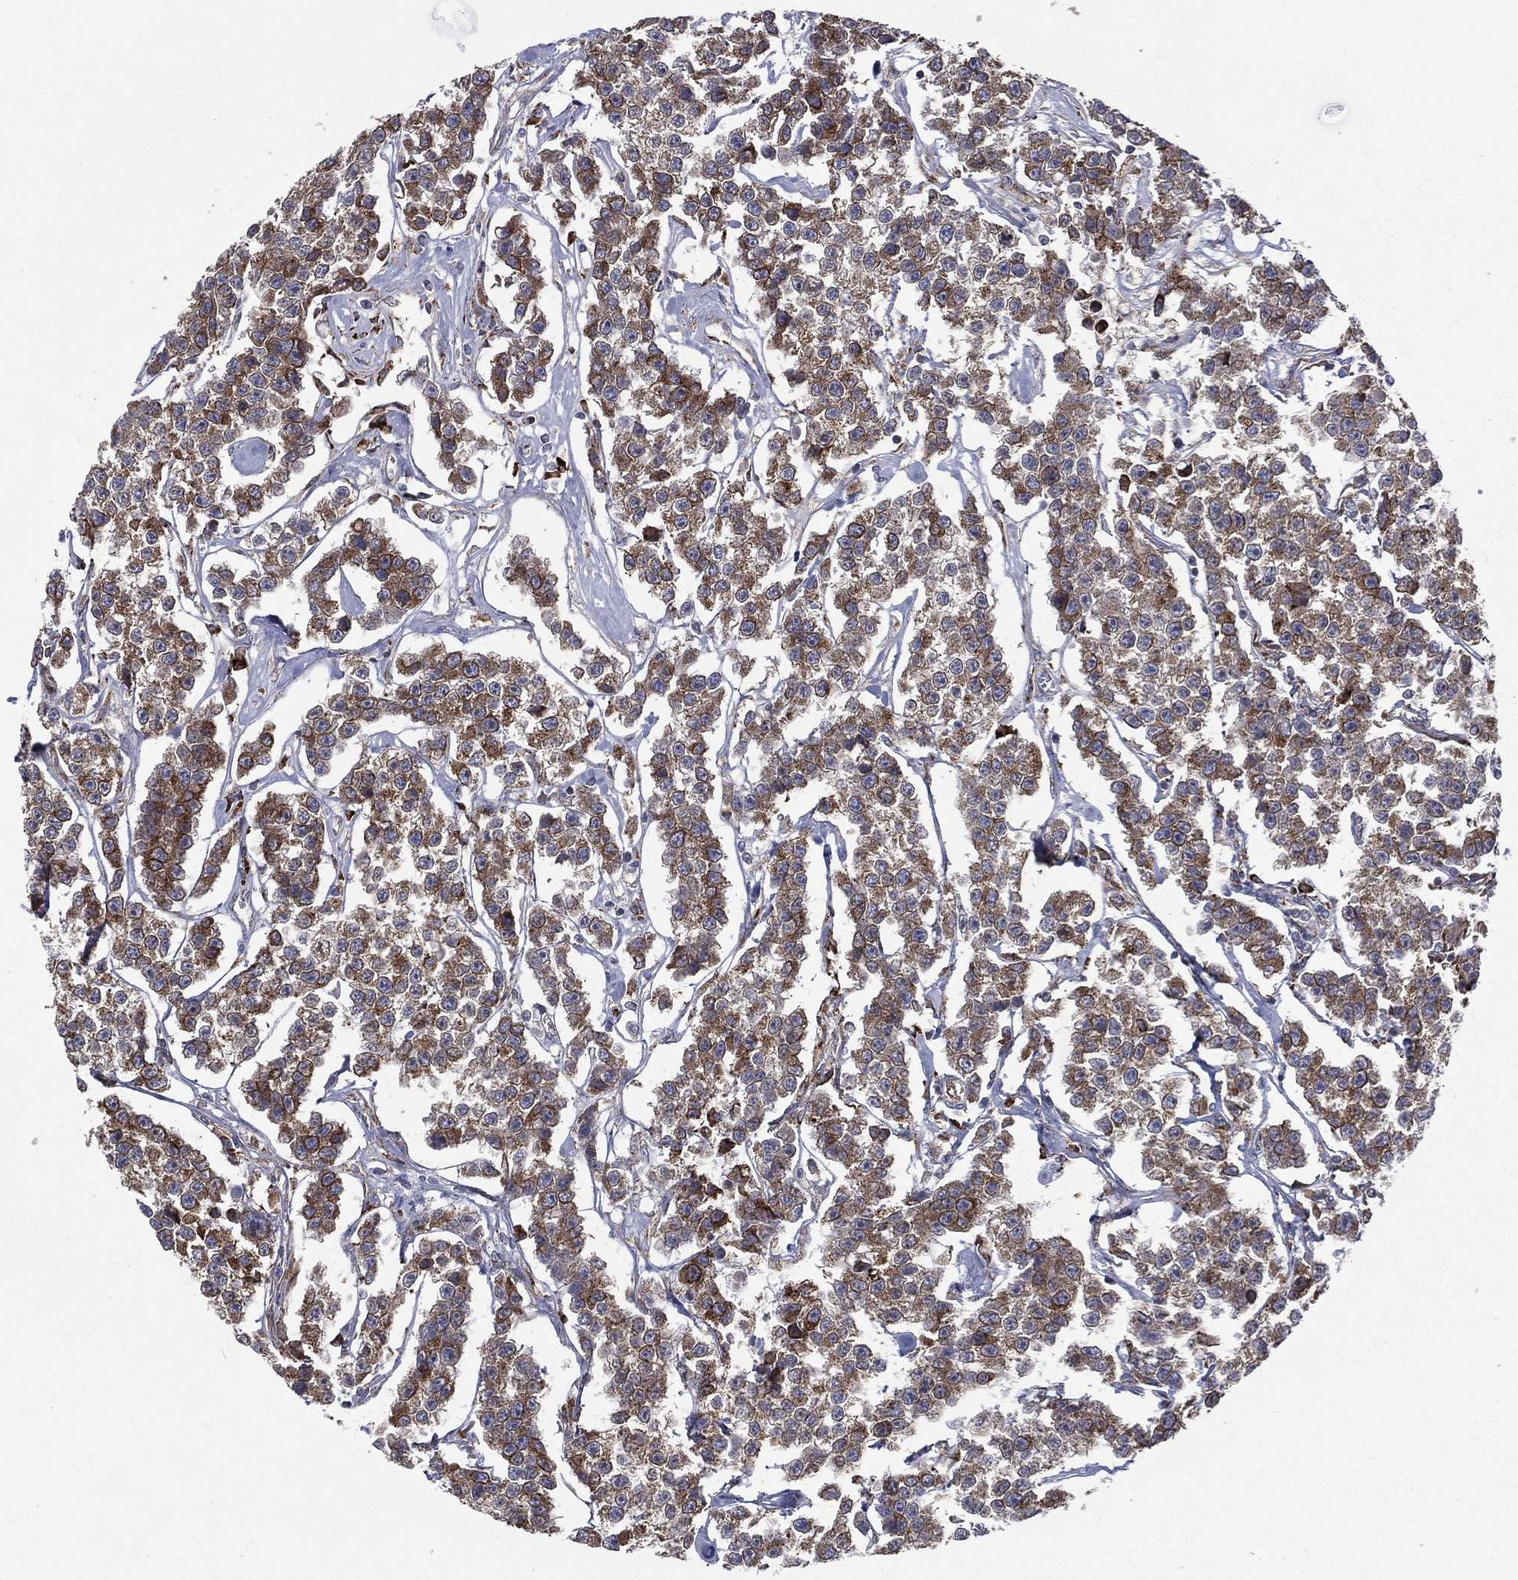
{"staining": {"intensity": "strong", "quantity": ">75%", "location": "cytoplasmic/membranous"}, "tissue": "testis cancer", "cell_type": "Tumor cells", "image_type": "cancer", "snomed": [{"axis": "morphology", "description": "Seminoma, NOS"}, {"axis": "topography", "description": "Testis"}], "caption": "IHC micrograph of human testis seminoma stained for a protein (brown), which demonstrates high levels of strong cytoplasmic/membranous expression in approximately >75% of tumor cells.", "gene": "C20orf96", "patient": {"sex": "male", "age": 59}}